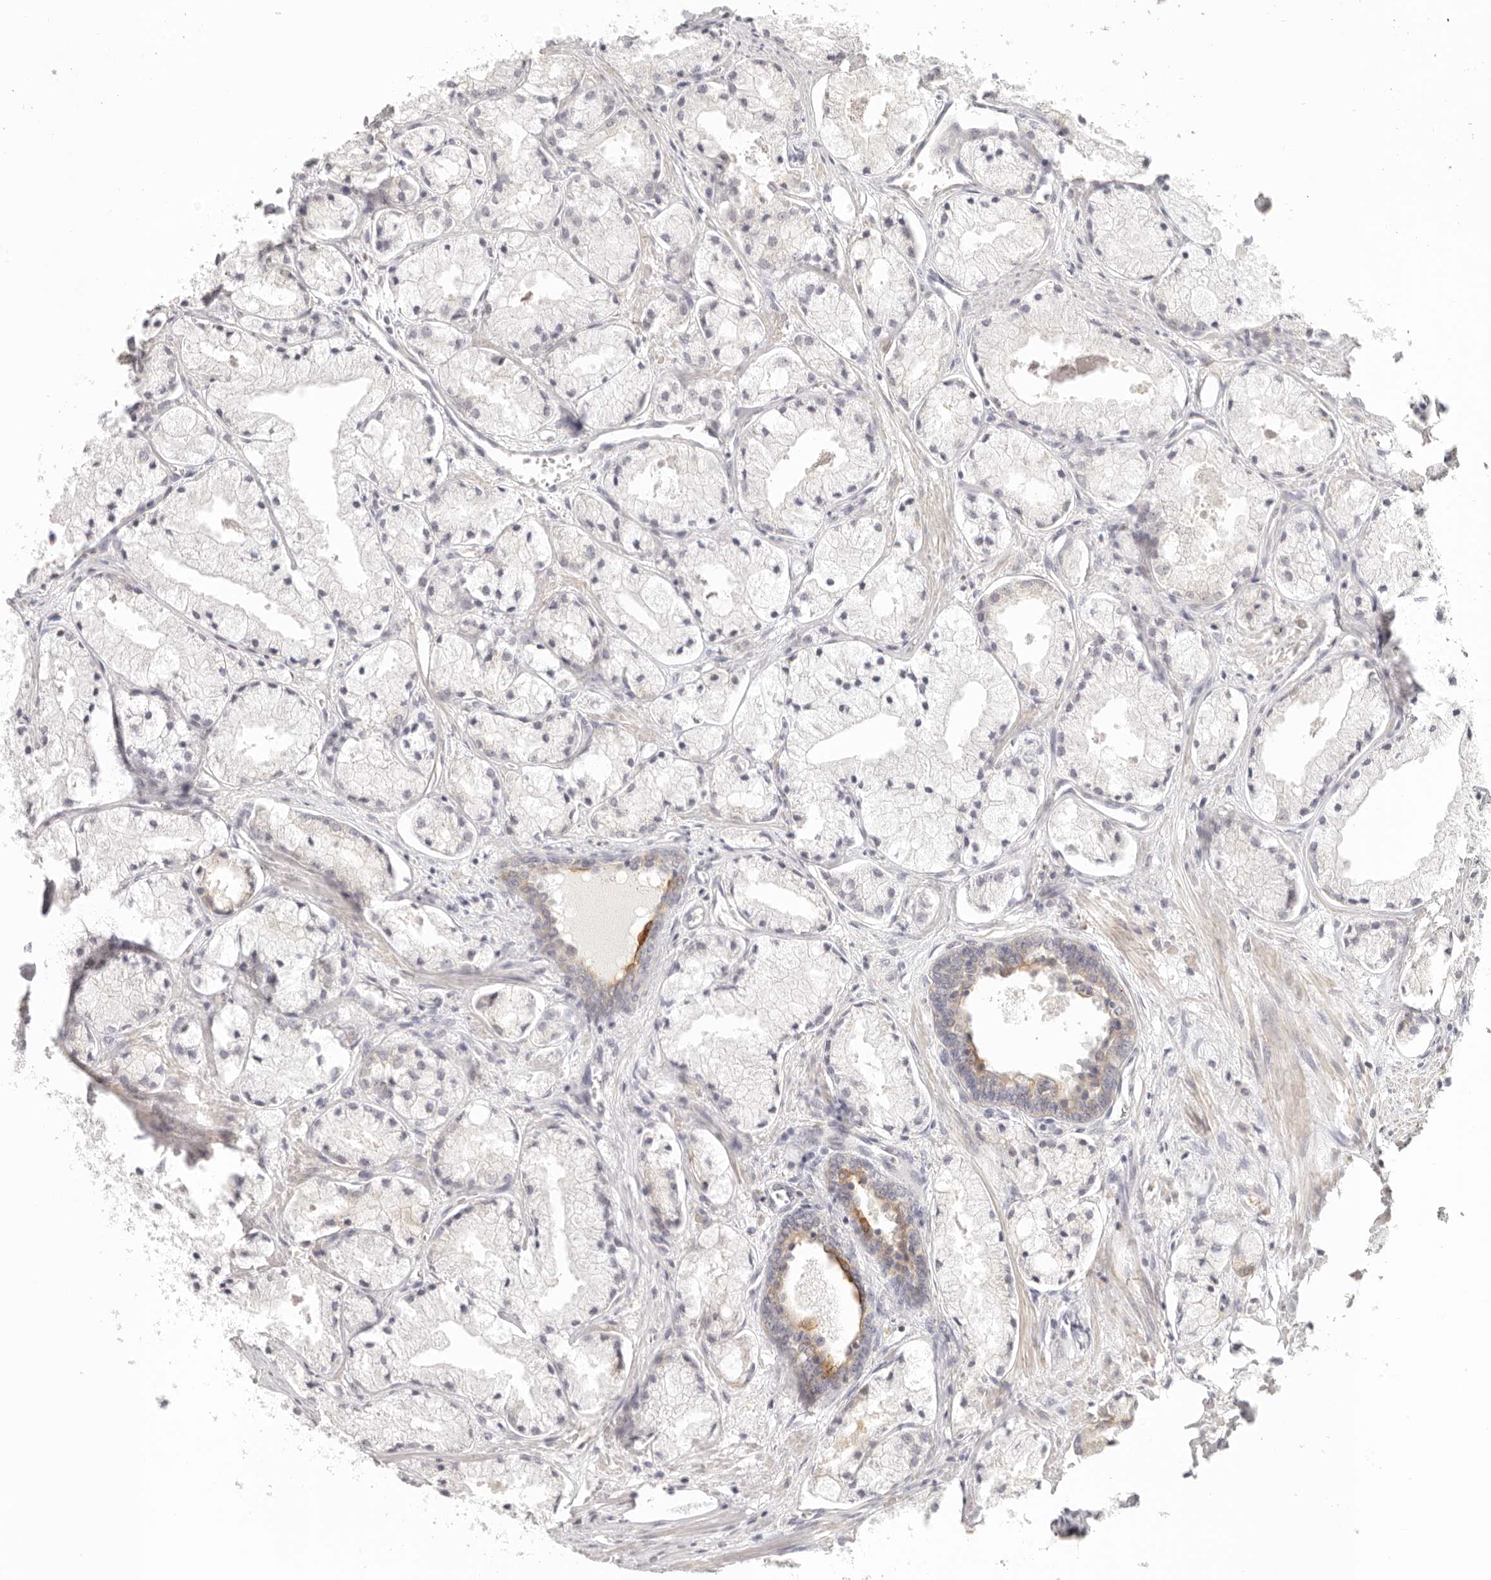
{"staining": {"intensity": "negative", "quantity": "none", "location": "none"}, "tissue": "prostate cancer", "cell_type": "Tumor cells", "image_type": "cancer", "snomed": [{"axis": "morphology", "description": "Adenocarcinoma, High grade"}, {"axis": "topography", "description": "Prostate"}], "caption": "Tumor cells show no significant protein staining in adenocarcinoma (high-grade) (prostate).", "gene": "ANXA9", "patient": {"sex": "male", "age": 50}}